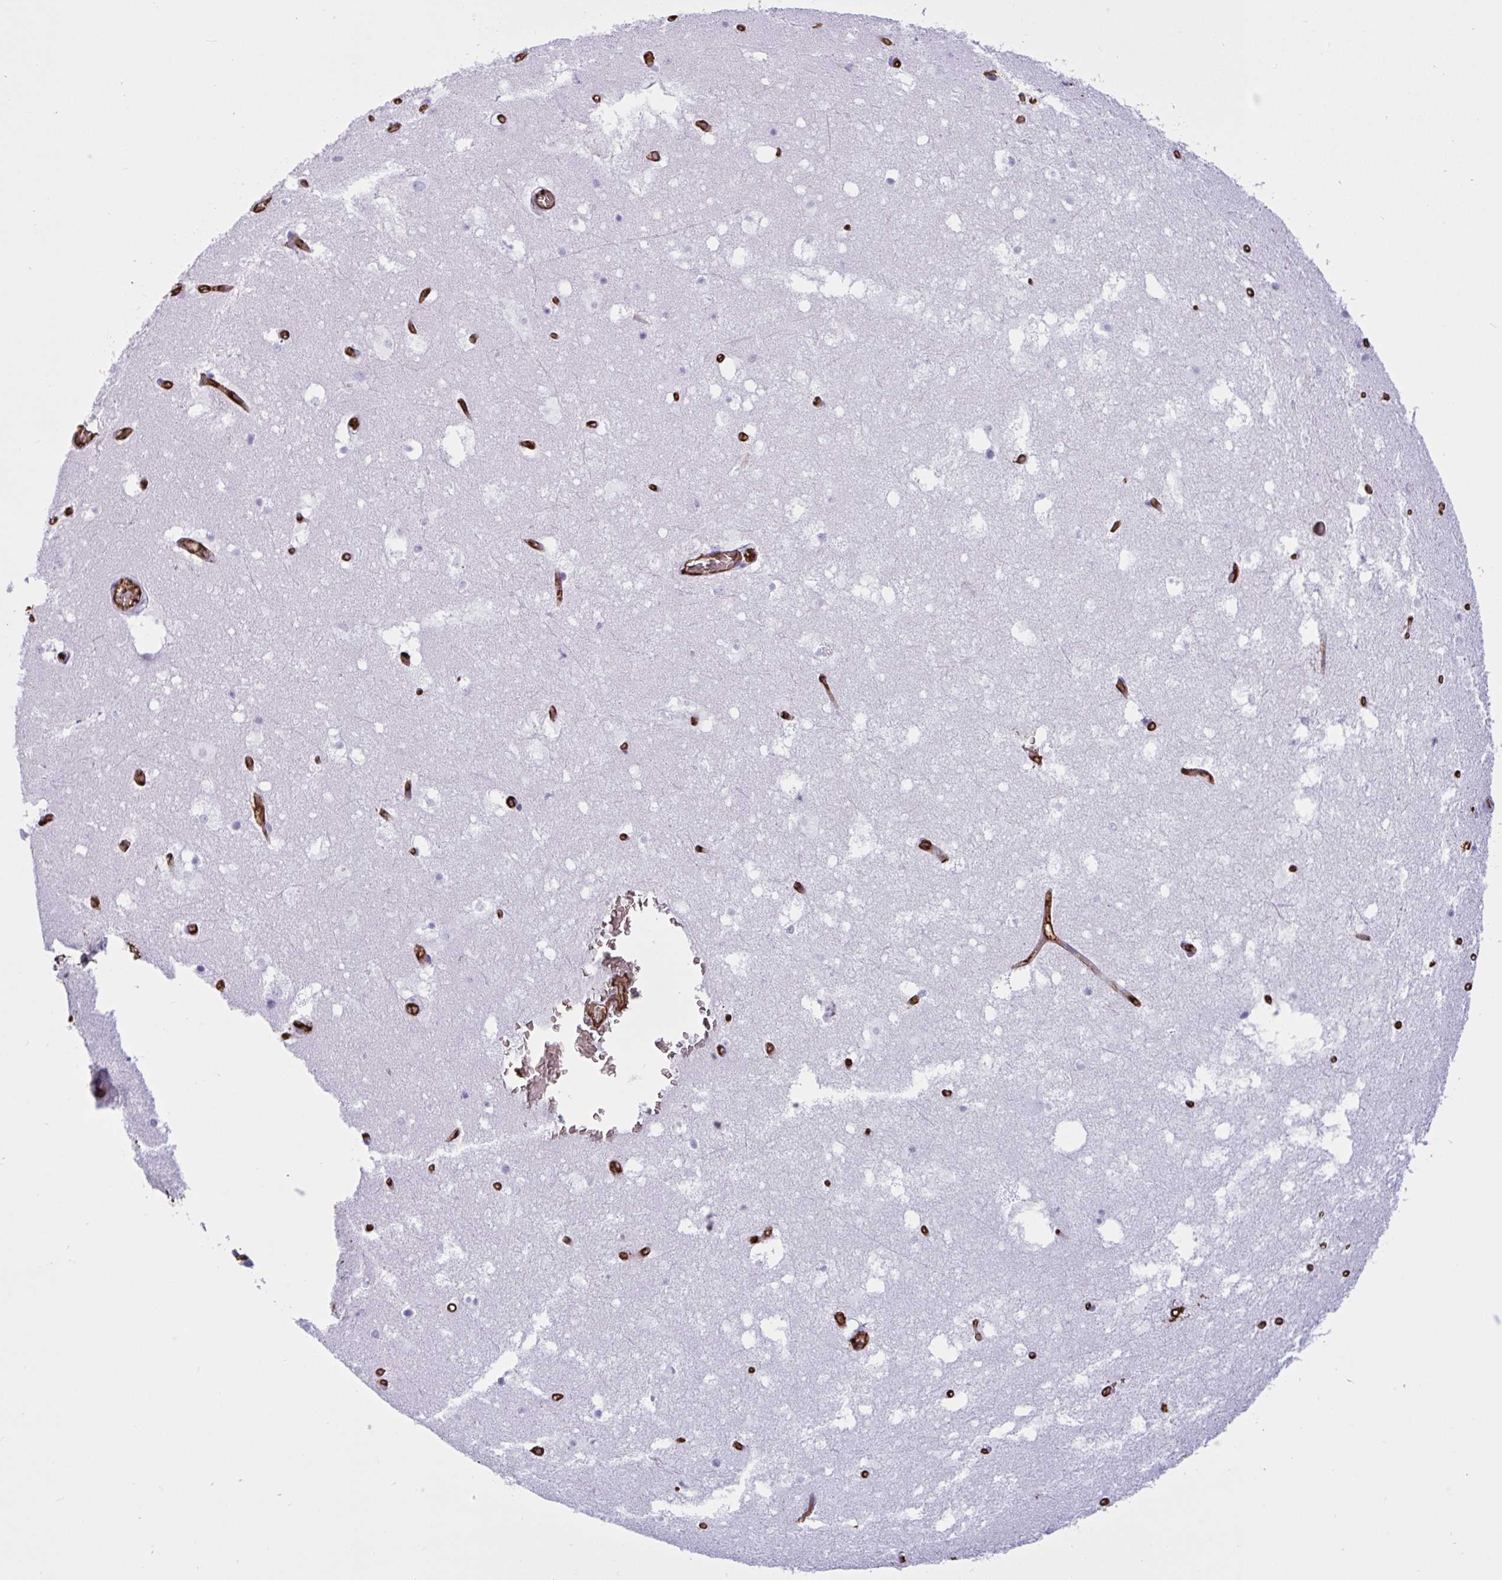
{"staining": {"intensity": "negative", "quantity": "none", "location": "none"}, "tissue": "hippocampus", "cell_type": "Glial cells", "image_type": "normal", "snomed": [{"axis": "morphology", "description": "Normal tissue, NOS"}, {"axis": "topography", "description": "Hippocampus"}], "caption": "A high-resolution image shows IHC staining of normal hippocampus, which reveals no significant staining in glial cells. Brightfield microscopy of IHC stained with DAB (3,3'-diaminobenzidine) (brown) and hematoxylin (blue), captured at high magnification.", "gene": "SLC2A1", "patient": {"sex": "female", "age": 52}}